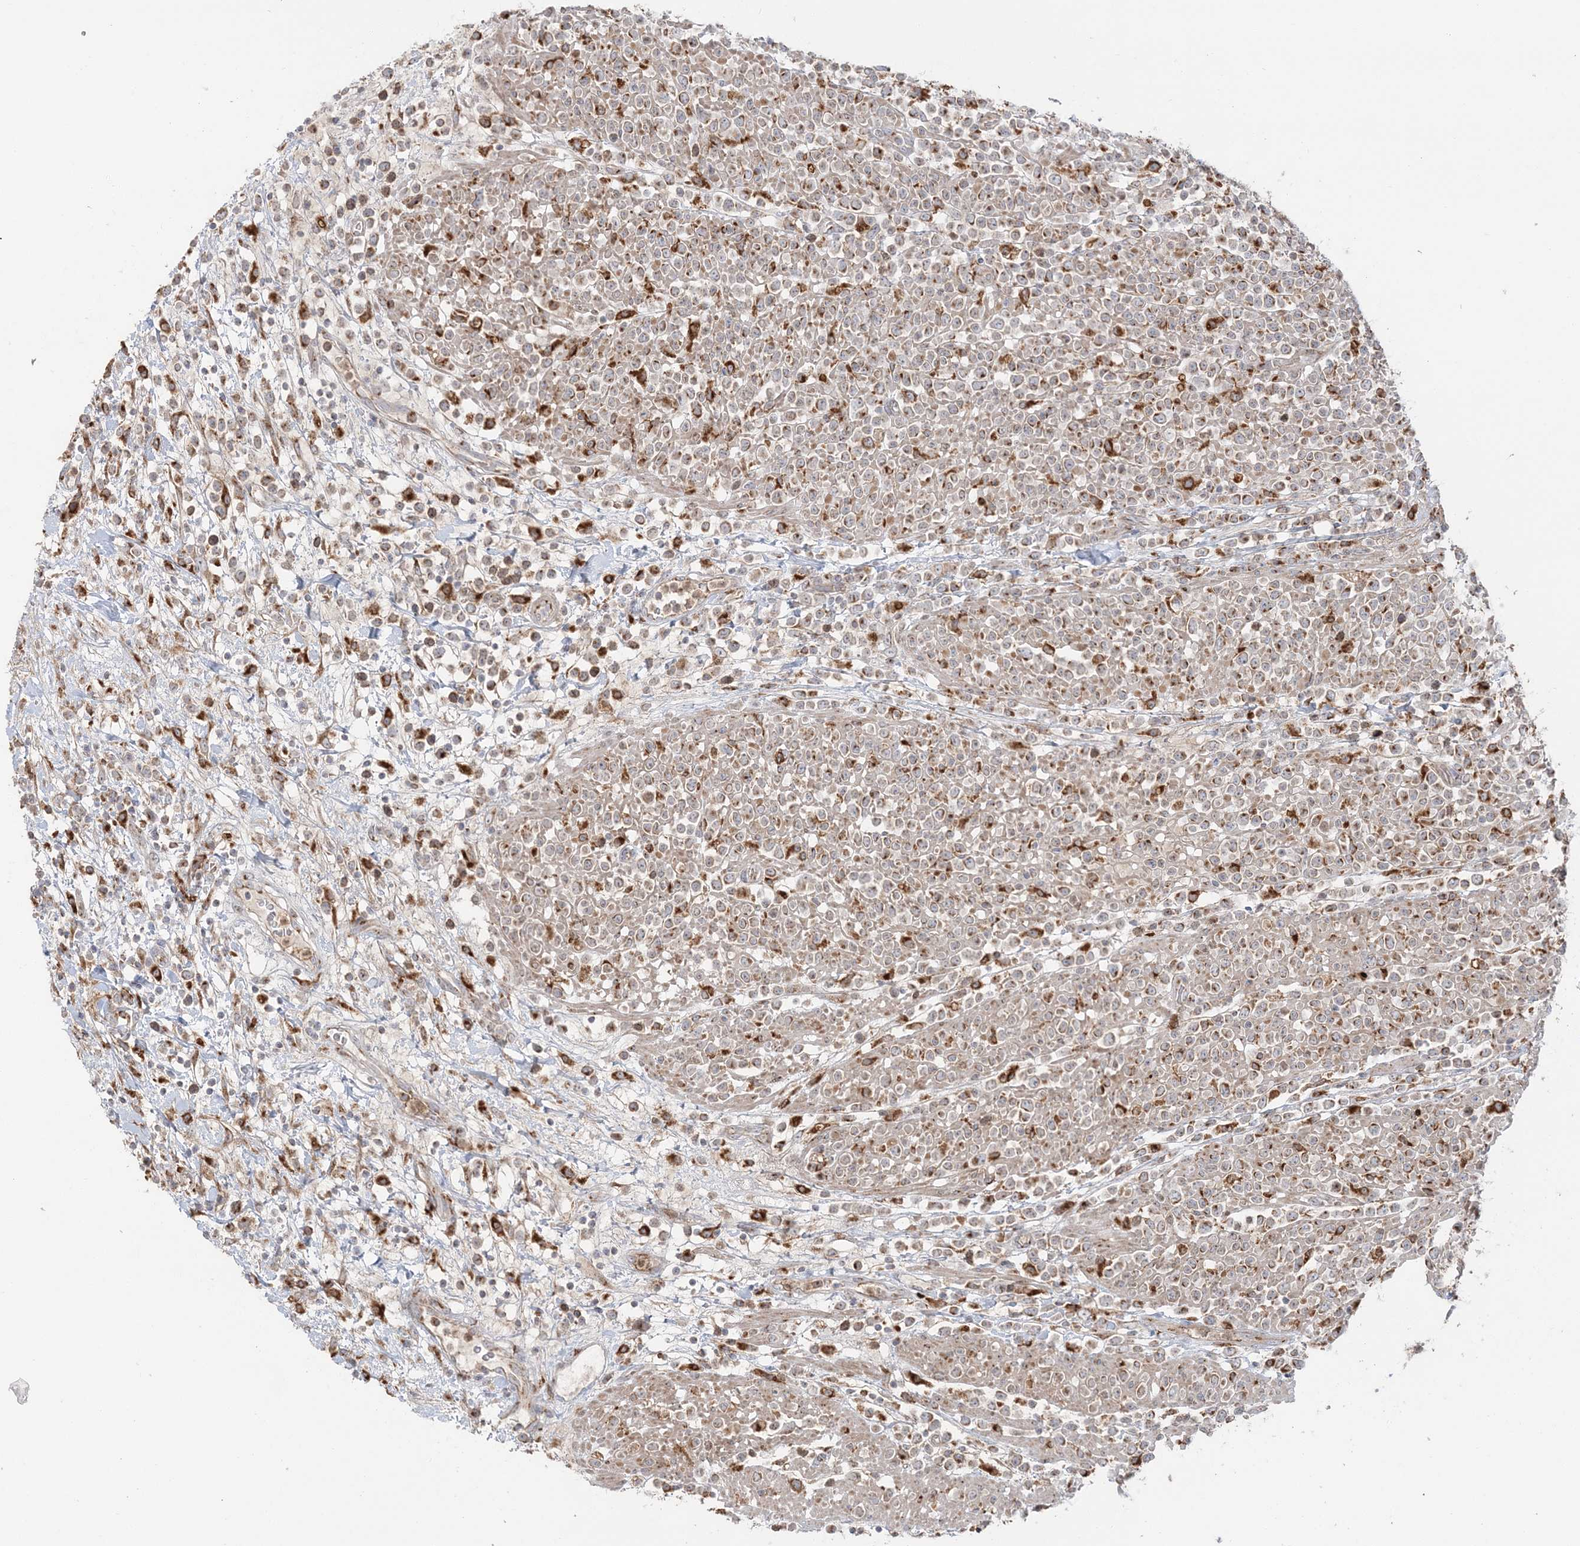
{"staining": {"intensity": "weak", "quantity": ">75%", "location": "cytoplasmic/membranous"}, "tissue": "lymphoma", "cell_type": "Tumor cells", "image_type": "cancer", "snomed": [{"axis": "morphology", "description": "Malignant lymphoma, non-Hodgkin's type, High grade"}, {"axis": "topography", "description": "Colon"}], "caption": "Protein staining shows weak cytoplasmic/membranous positivity in approximately >75% of tumor cells in lymphoma.", "gene": "ABCC3", "patient": {"sex": "female", "age": 53}}